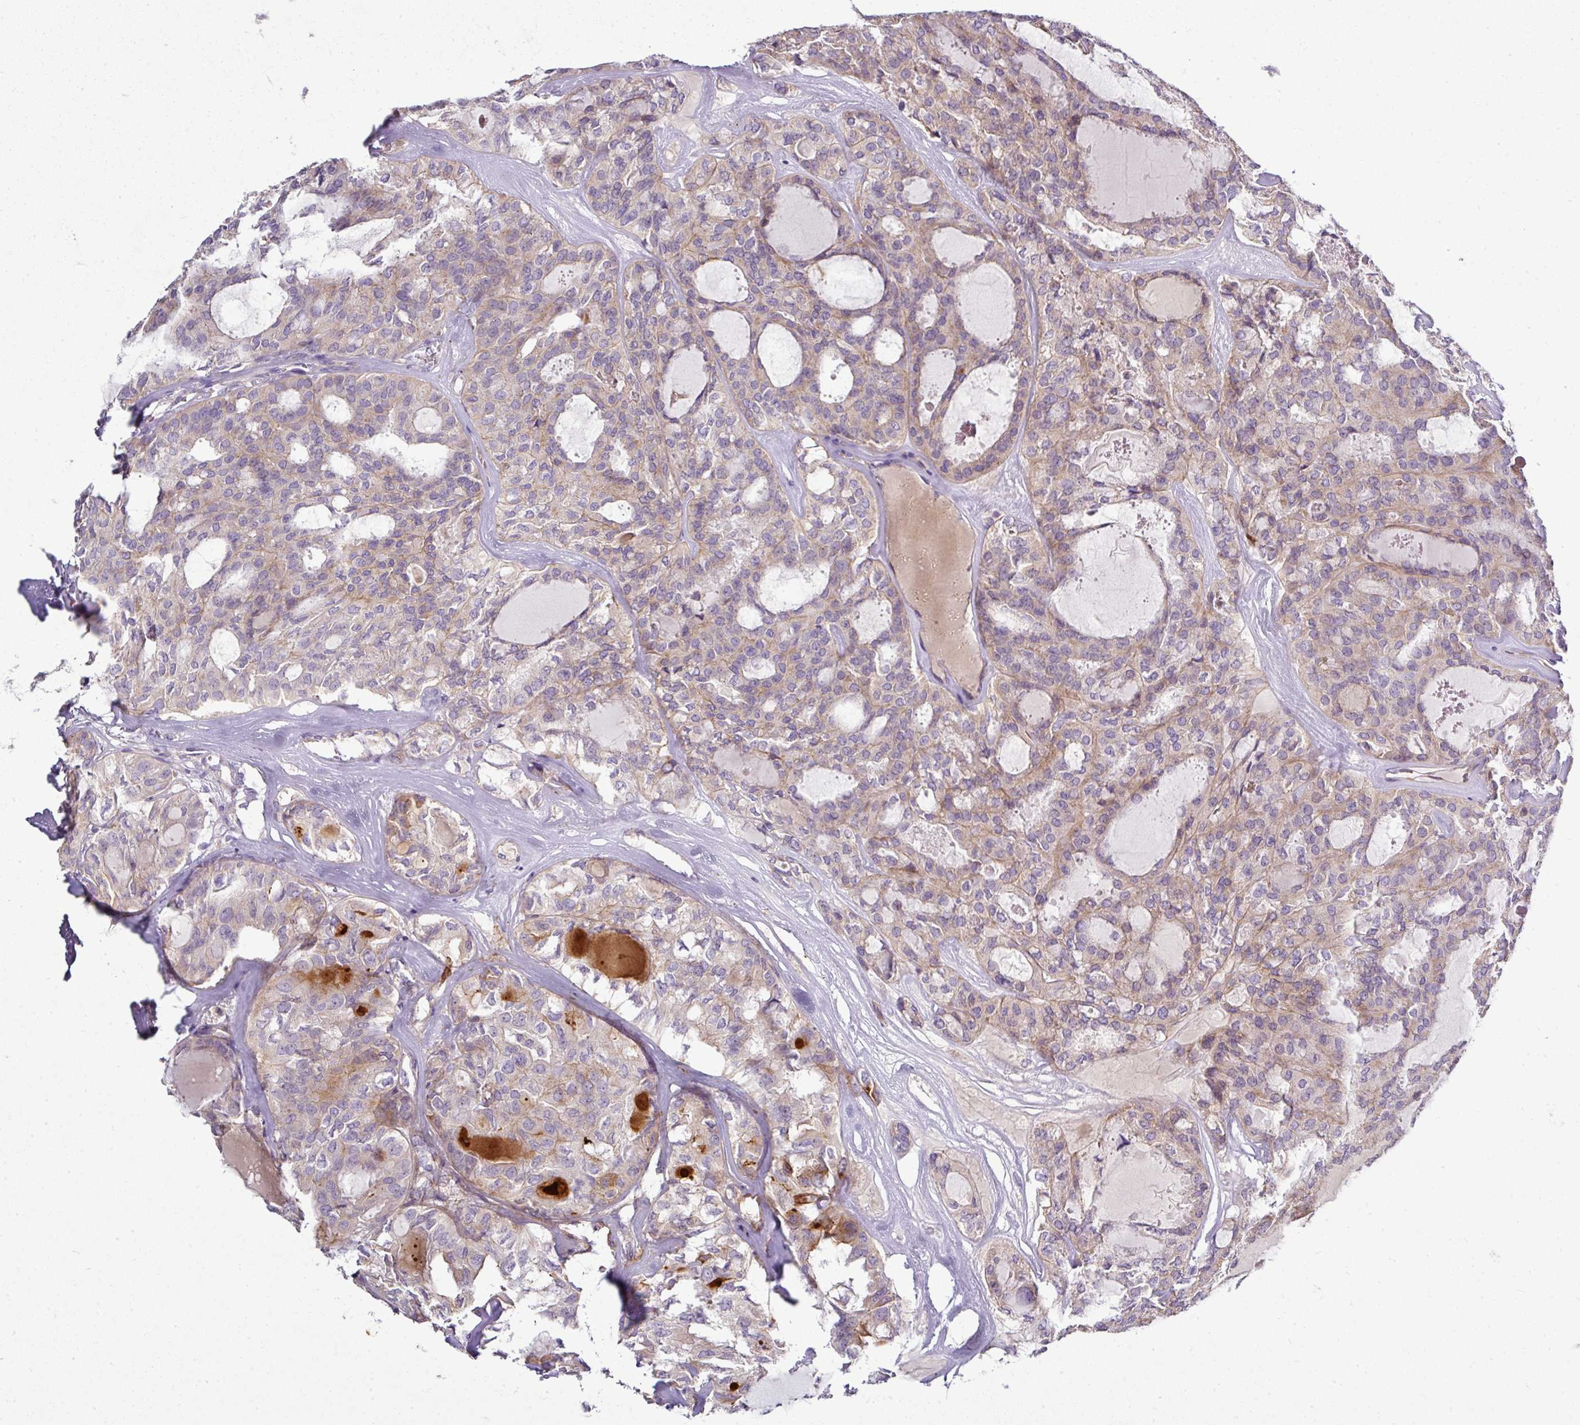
{"staining": {"intensity": "moderate", "quantity": "<25%", "location": "cytoplasmic/membranous"}, "tissue": "thyroid cancer", "cell_type": "Tumor cells", "image_type": "cancer", "snomed": [{"axis": "morphology", "description": "Follicular adenoma carcinoma, NOS"}, {"axis": "topography", "description": "Thyroid gland"}], "caption": "Immunohistochemical staining of thyroid cancer (follicular adenoma carcinoma) displays low levels of moderate cytoplasmic/membranous protein staining in about <25% of tumor cells.", "gene": "GAN", "patient": {"sex": "male", "age": 75}}